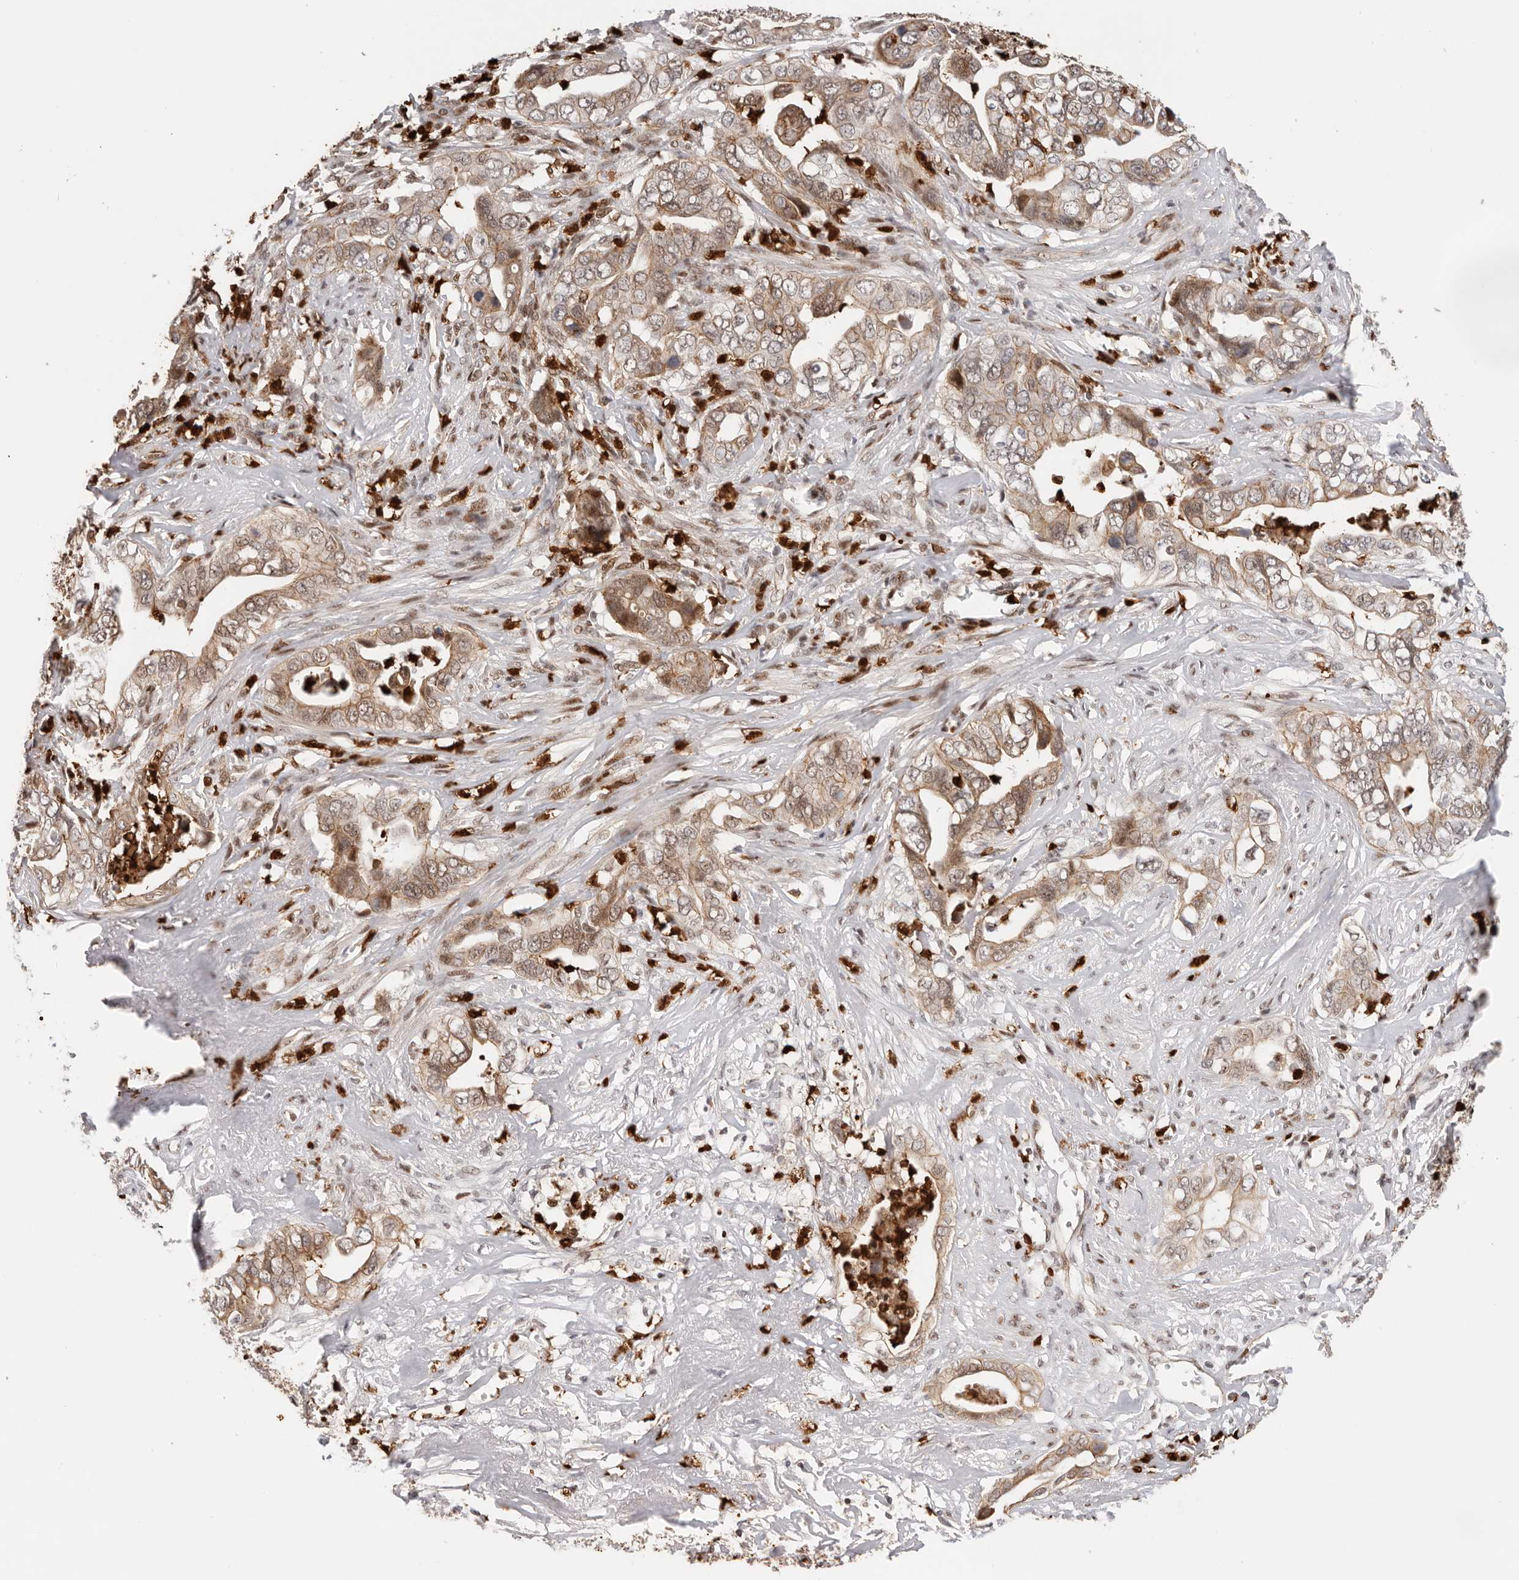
{"staining": {"intensity": "moderate", "quantity": ">75%", "location": "cytoplasmic/membranous,nuclear"}, "tissue": "liver cancer", "cell_type": "Tumor cells", "image_type": "cancer", "snomed": [{"axis": "morphology", "description": "Cholangiocarcinoma"}, {"axis": "topography", "description": "Liver"}], "caption": "This histopathology image demonstrates immunohistochemistry staining of human liver cancer (cholangiocarcinoma), with medium moderate cytoplasmic/membranous and nuclear staining in about >75% of tumor cells.", "gene": "AFDN", "patient": {"sex": "female", "age": 79}}